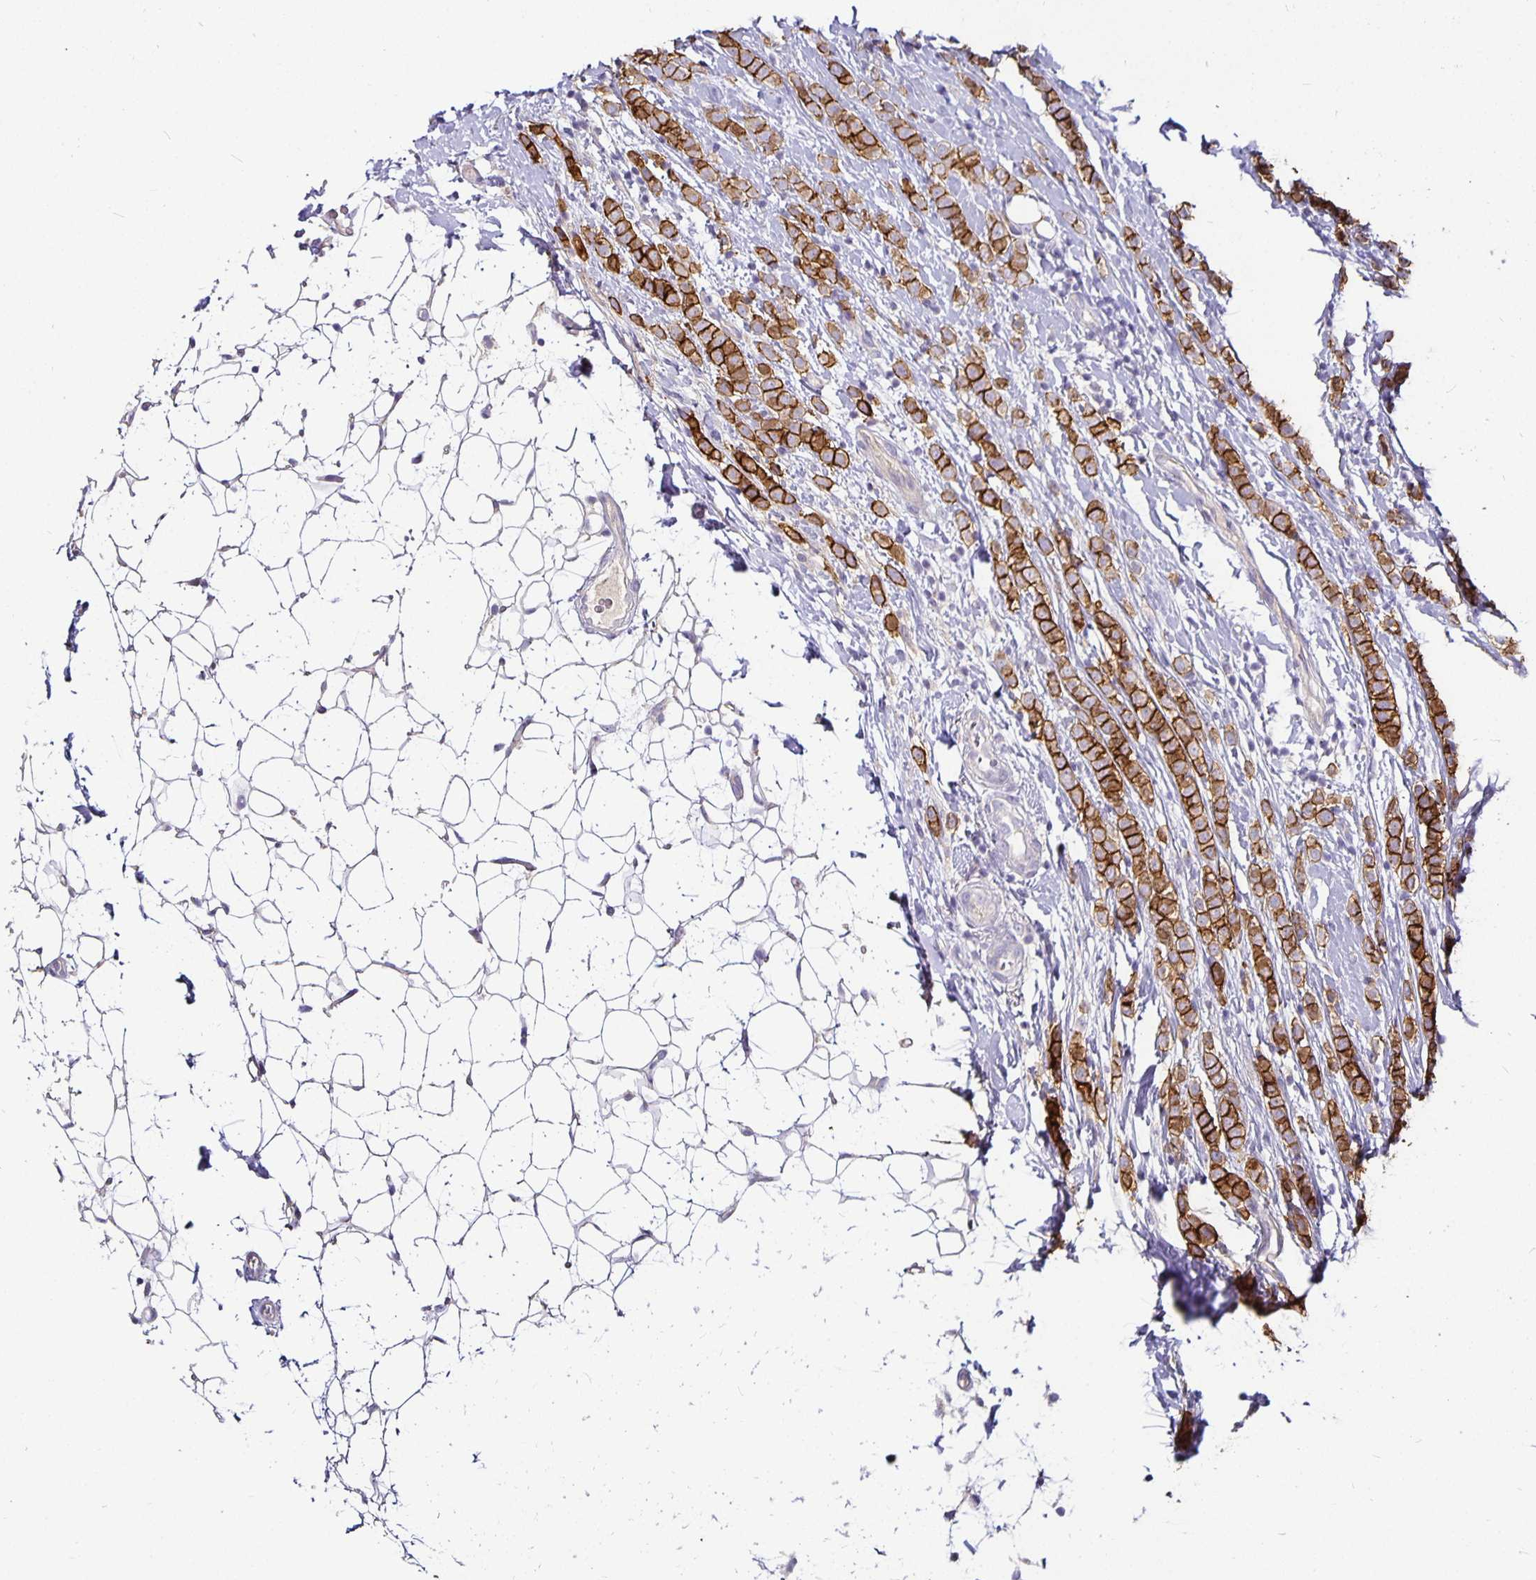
{"staining": {"intensity": "moderate", "quantity": ">75%", "location": "cytoplasmic/membranous"}, "tissue": "breast cancer", "cell_type": "Tumor cells", "image_type": "cancer", "snomed": [{"axis": "morphology", "description": "Lobular carcinoma"}, {"axis": "topography", "description": "Breast"}], "caption": "The immunohistochemical stain shows moderate cytoplasmic/membranous staining in tumor cells of breast cancer tissue.", "gene": "CA12", "patient": {"sex": "female", "age": 49}}